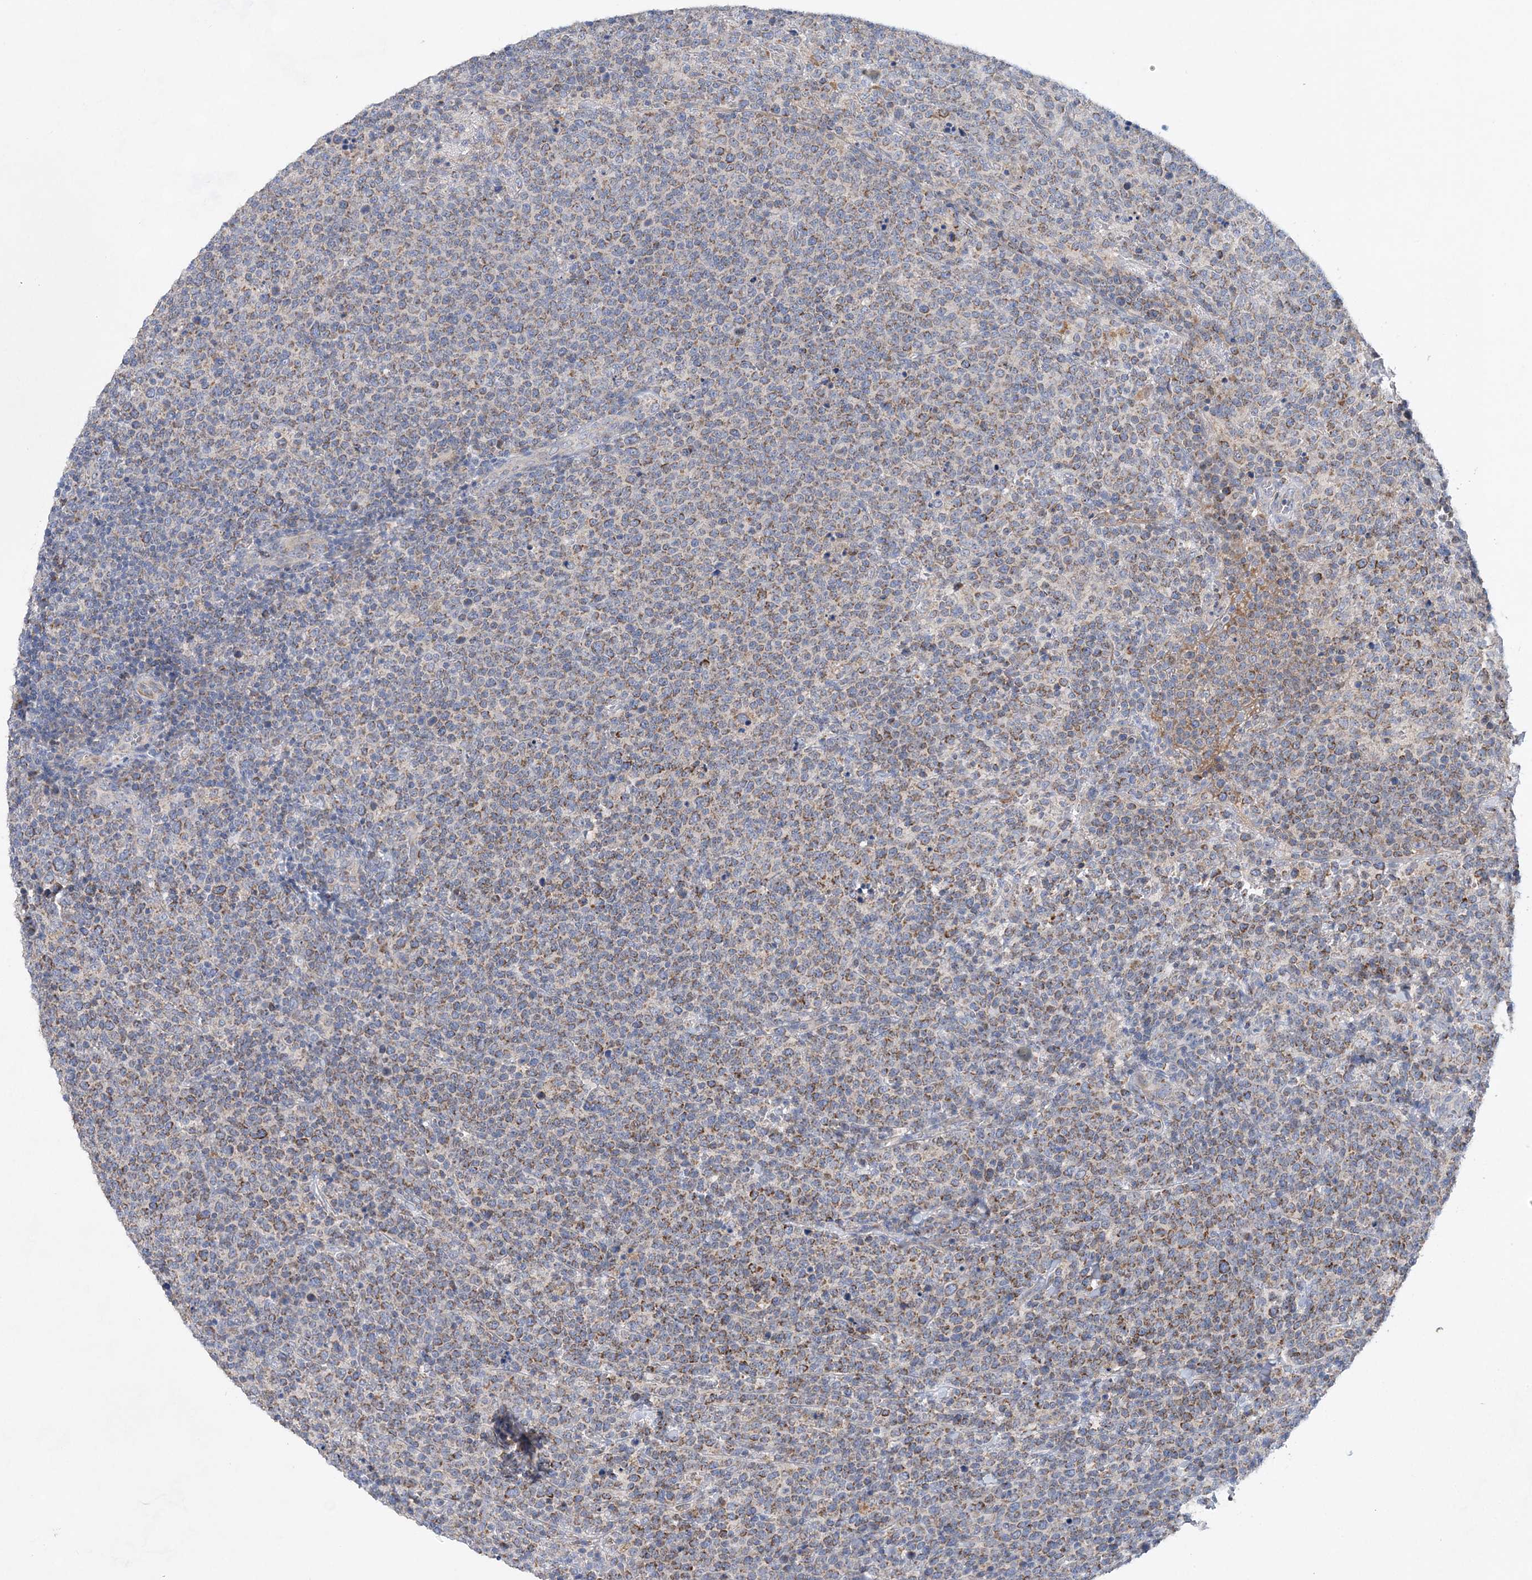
{"staining": {"intensity": "weak", "quantity": ">75%", "location": "cytoplasmic/membranous"}, "tissue": "lymphoma", "cell_type": "Tumor cells", "image_type": "cancer", "snomed": [{"axis": "morphology", "description": "Malignant lymphoma, non-Hodgkin's type, High grade"}, {"axis": "topography", "description": "Lymph node"}], "caption": "This photomicrograph shows IHC staining of high-grade malignant lymphoma, non-Hodgkin's type, with low weak cytoplasmic/membranous expression in approximately >75% of tumor cells.", "gene": "TRAPPC13", "patient": {"sex": "male", "age": 61}}